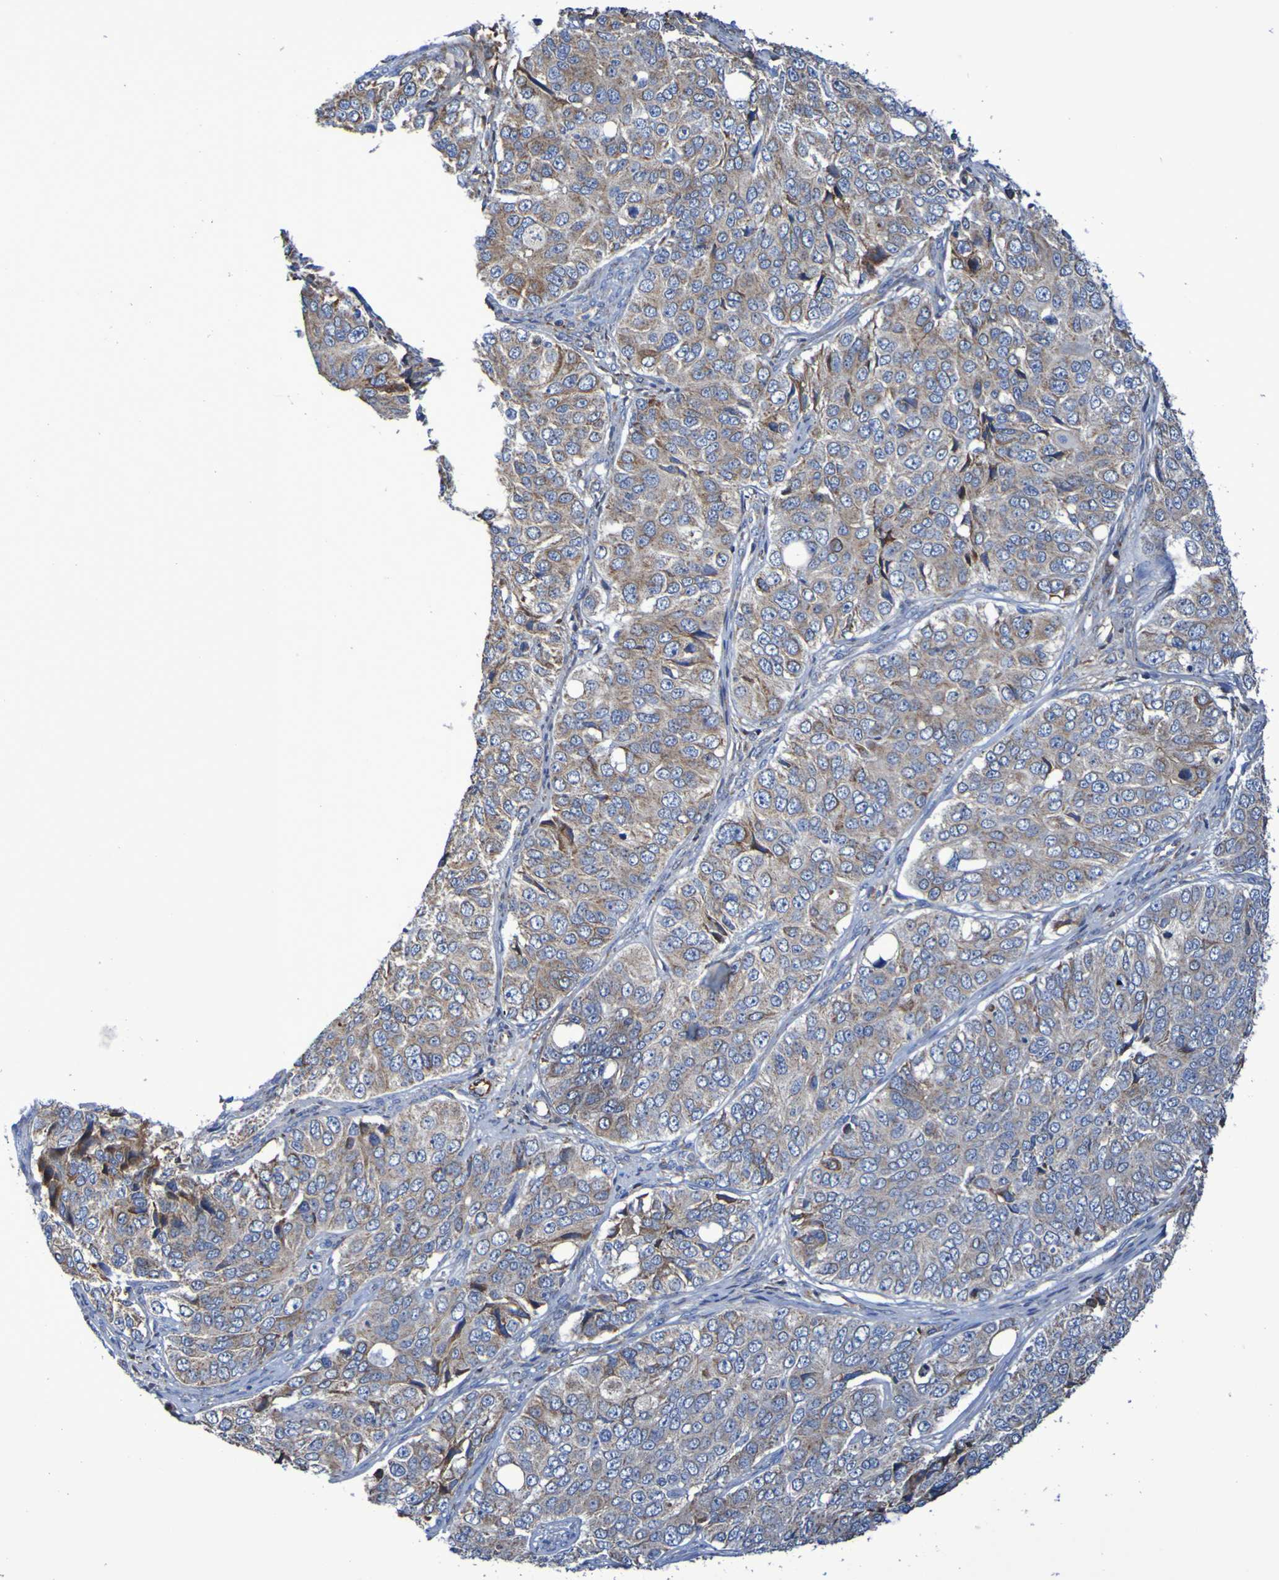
{"staining": {"intensity": "weak", "quantity": ">75%", "location": "cytoplasmic/membranous"}, "tissue": "ovarian cancer", "cell_type": "Tumor cells", "image_type": "cancer", "snomed": [{"axis": "morphology", "description": "Carcinoma, endometroid"}, {"axis": "topography", "description": "Ovary"}], "caption": "Human ovarian cancer (endometroid carcinoma) stained with a brown dye demonstrates weak cytoplasmic/membranous positive staining in about >75% of tumor cells.", "gene": "CNTN2", "patient": {"sex": "female", "age": 51}}